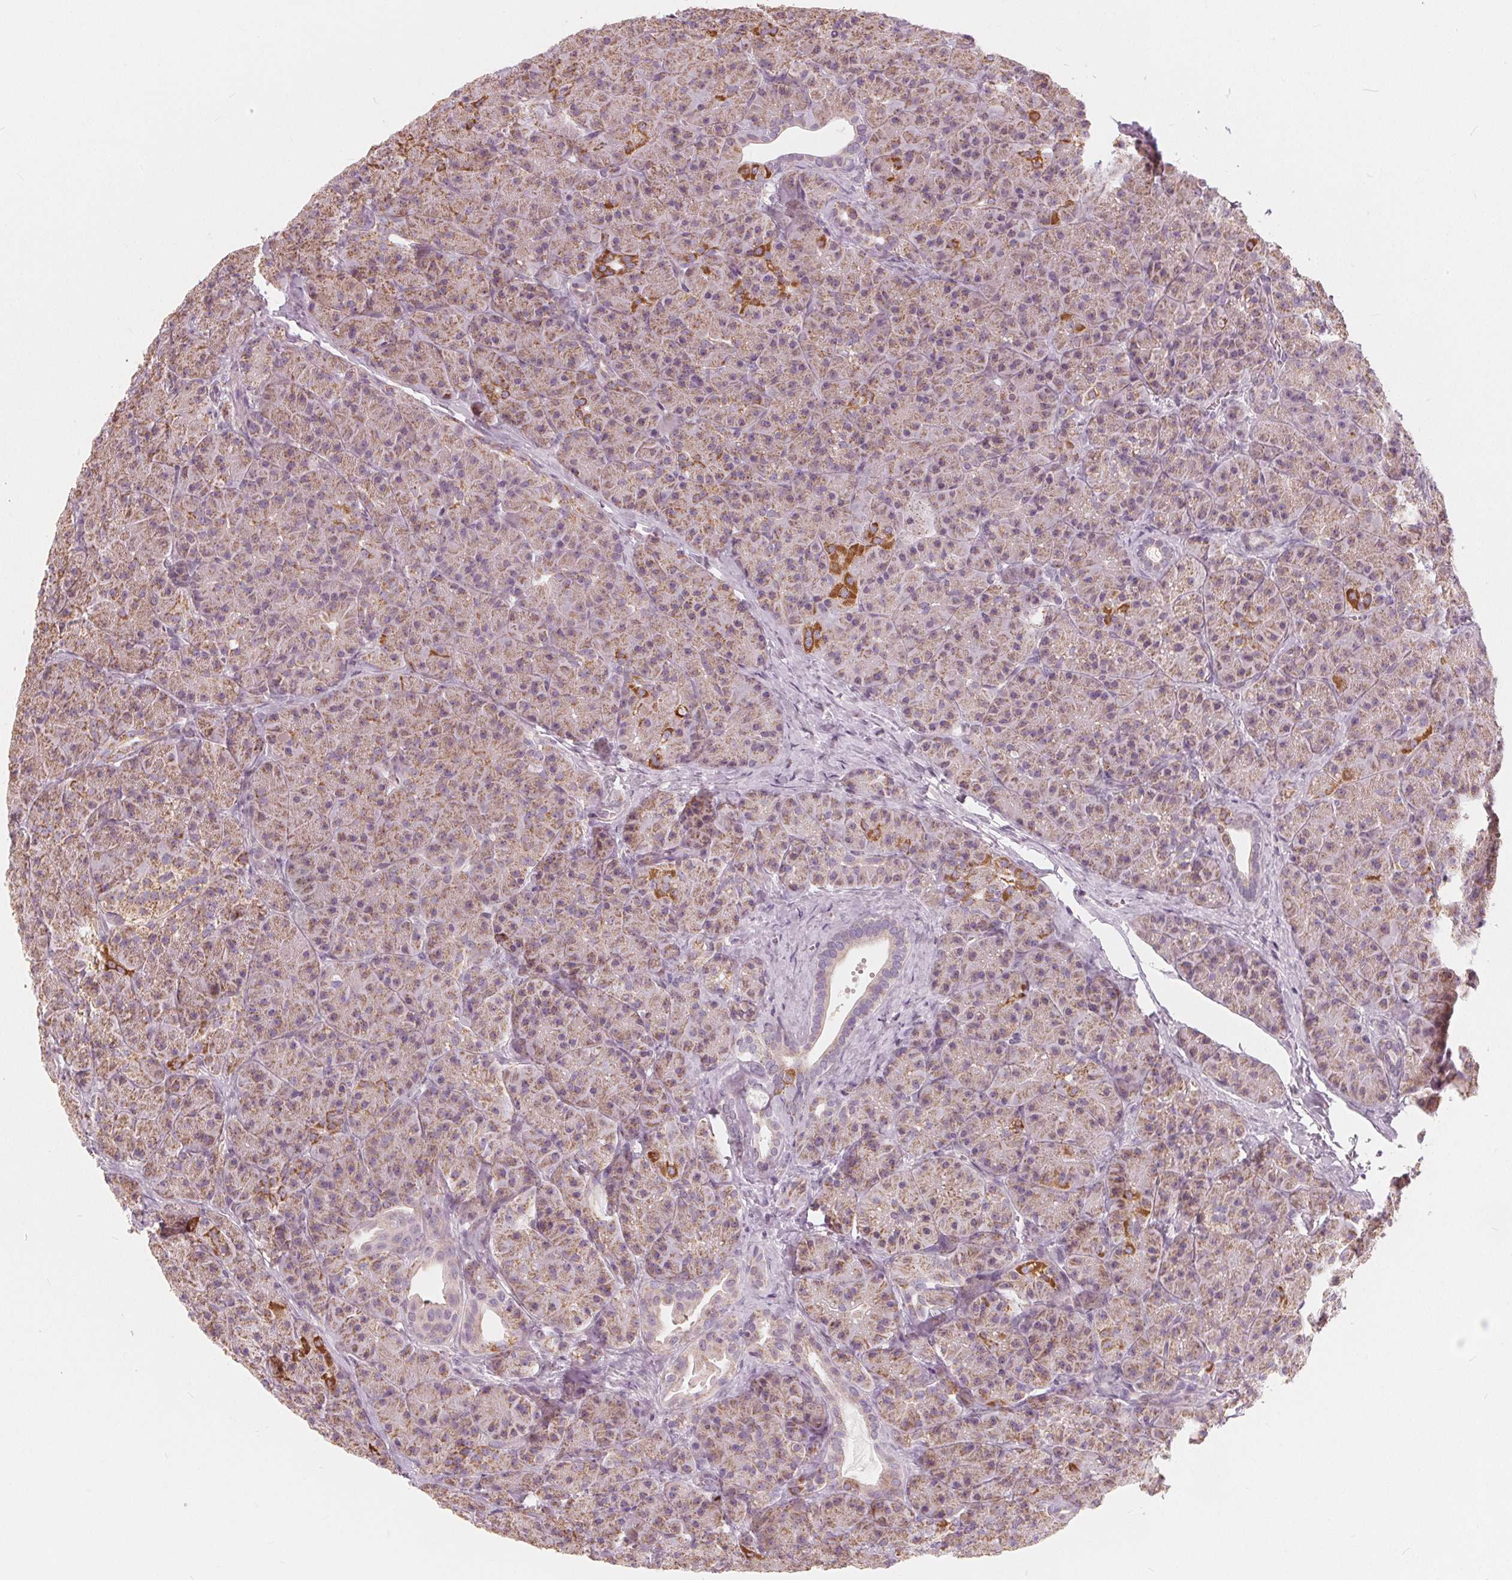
{"staining": {"intensity": "moderate", "quantity": "25%-75%", "location": "cytoplasmic/membranous"}, "tissue": "pancreas", "cell_type": "Exocrine glandular cells", "image_type": "normal", "snomed": [{"axis": "morphology", "description": "Normal tissue, NOS"}, {"axis": "topography", "description": "Pancreas"}], "caption": "Moderate cytoplasmic/membranous protein staining is seen in about 25%-75% of exocrine glandular cells in pancreas. Nuclei are stained in blue.", "gene": "NUP210L", "patient": {"sex": "male", "age": 57}}